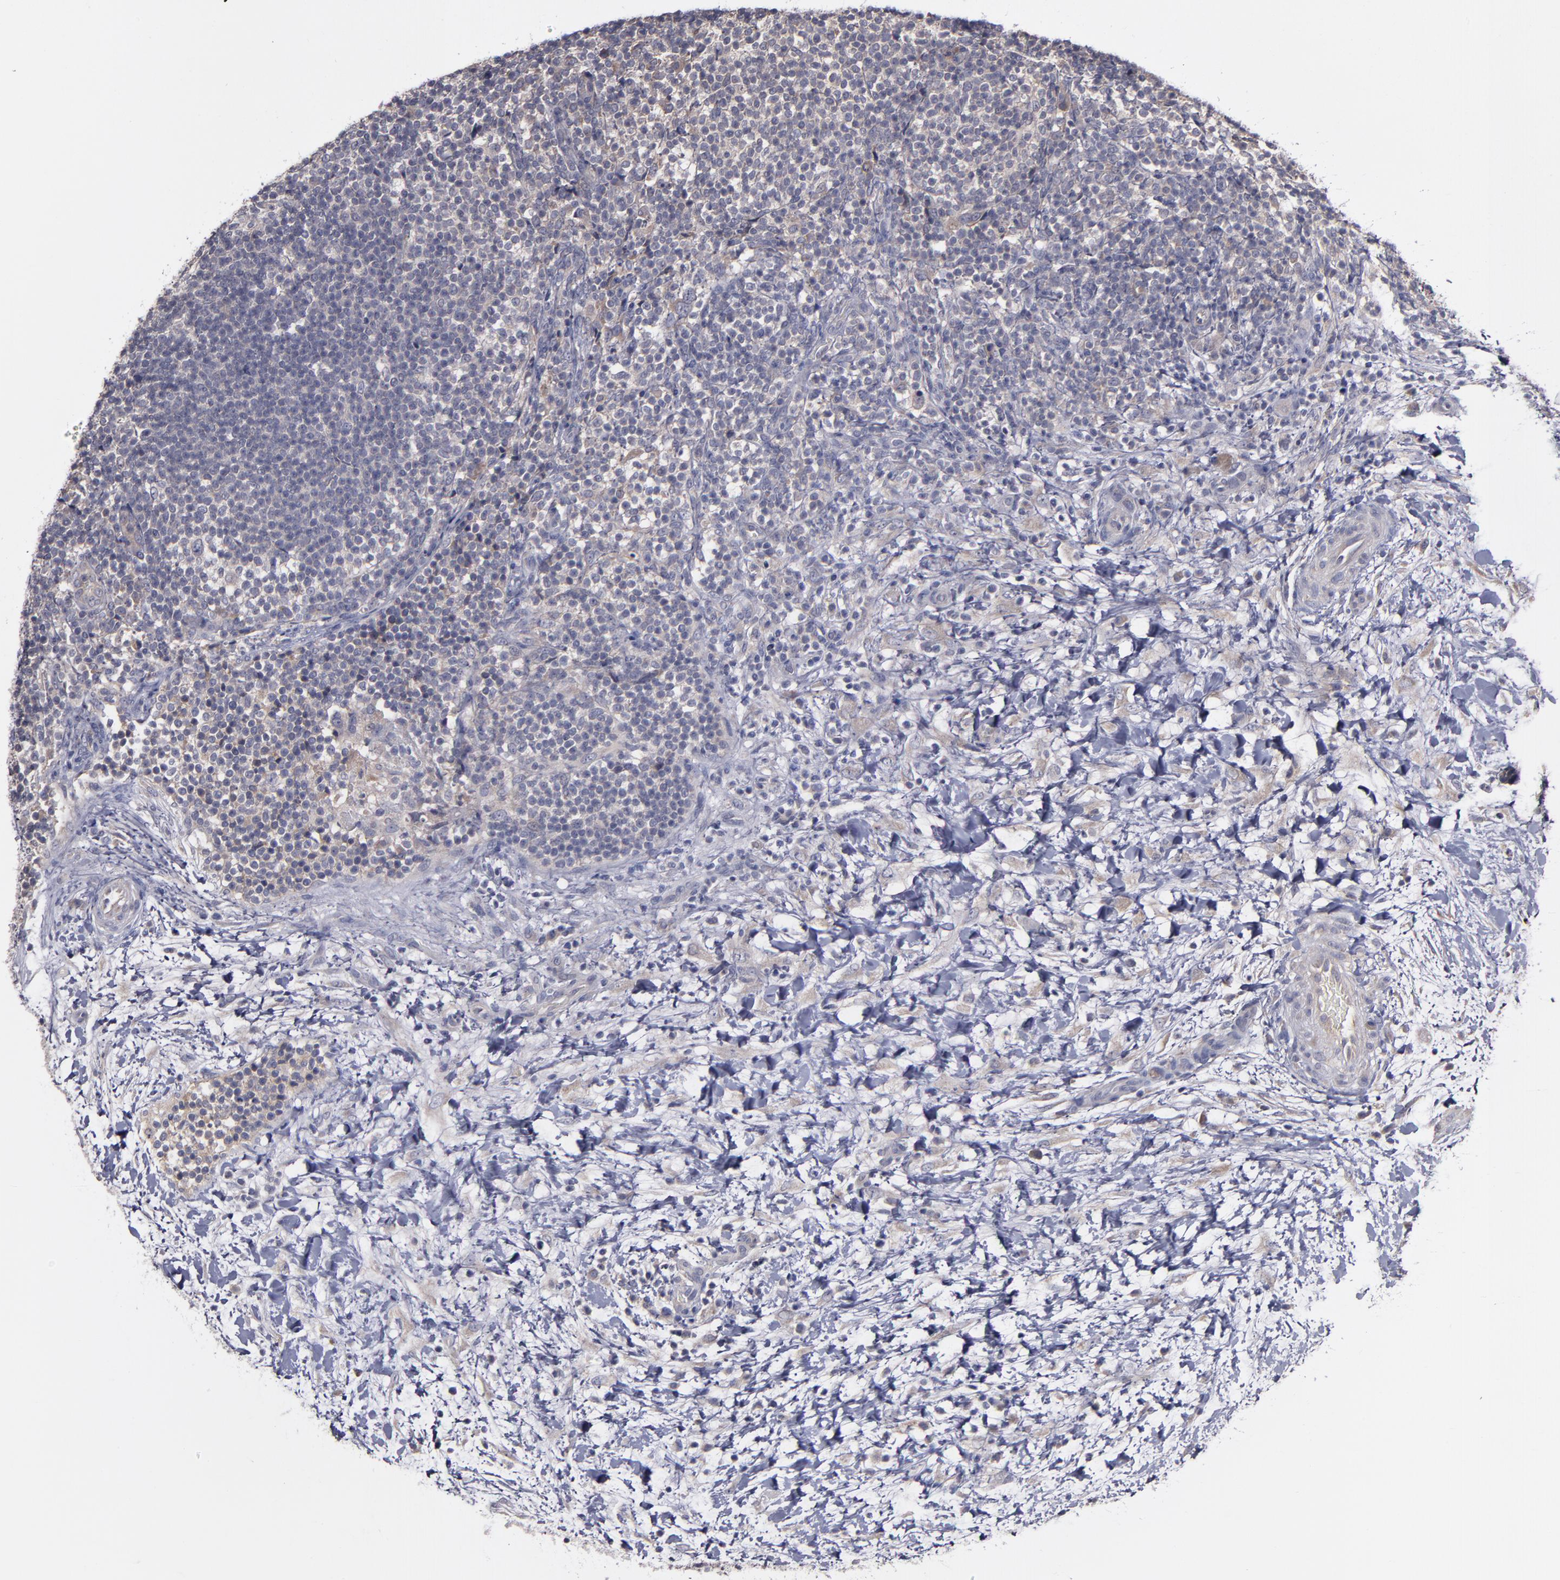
{"staining": {"intensity": "weak", "quantity": "<25%", "location": "cytoplasmic/membranous"}, "tissue": "lymphoma", "cell_type": "Tumor cells", "image_type": "cancer", "snomed": [{"axis": "morphology", "description": "Malignant lymphoma, non-Hodgkin's type, Low grade"}, {"axis": "topography", "description": "Lymph node"}], "caption": "Lymphoma was stained to show a protein in brown. There is no significant positivity in tumor cells.", "gene": "MMP11", "patient": {"sex": "female", "age": 76}}